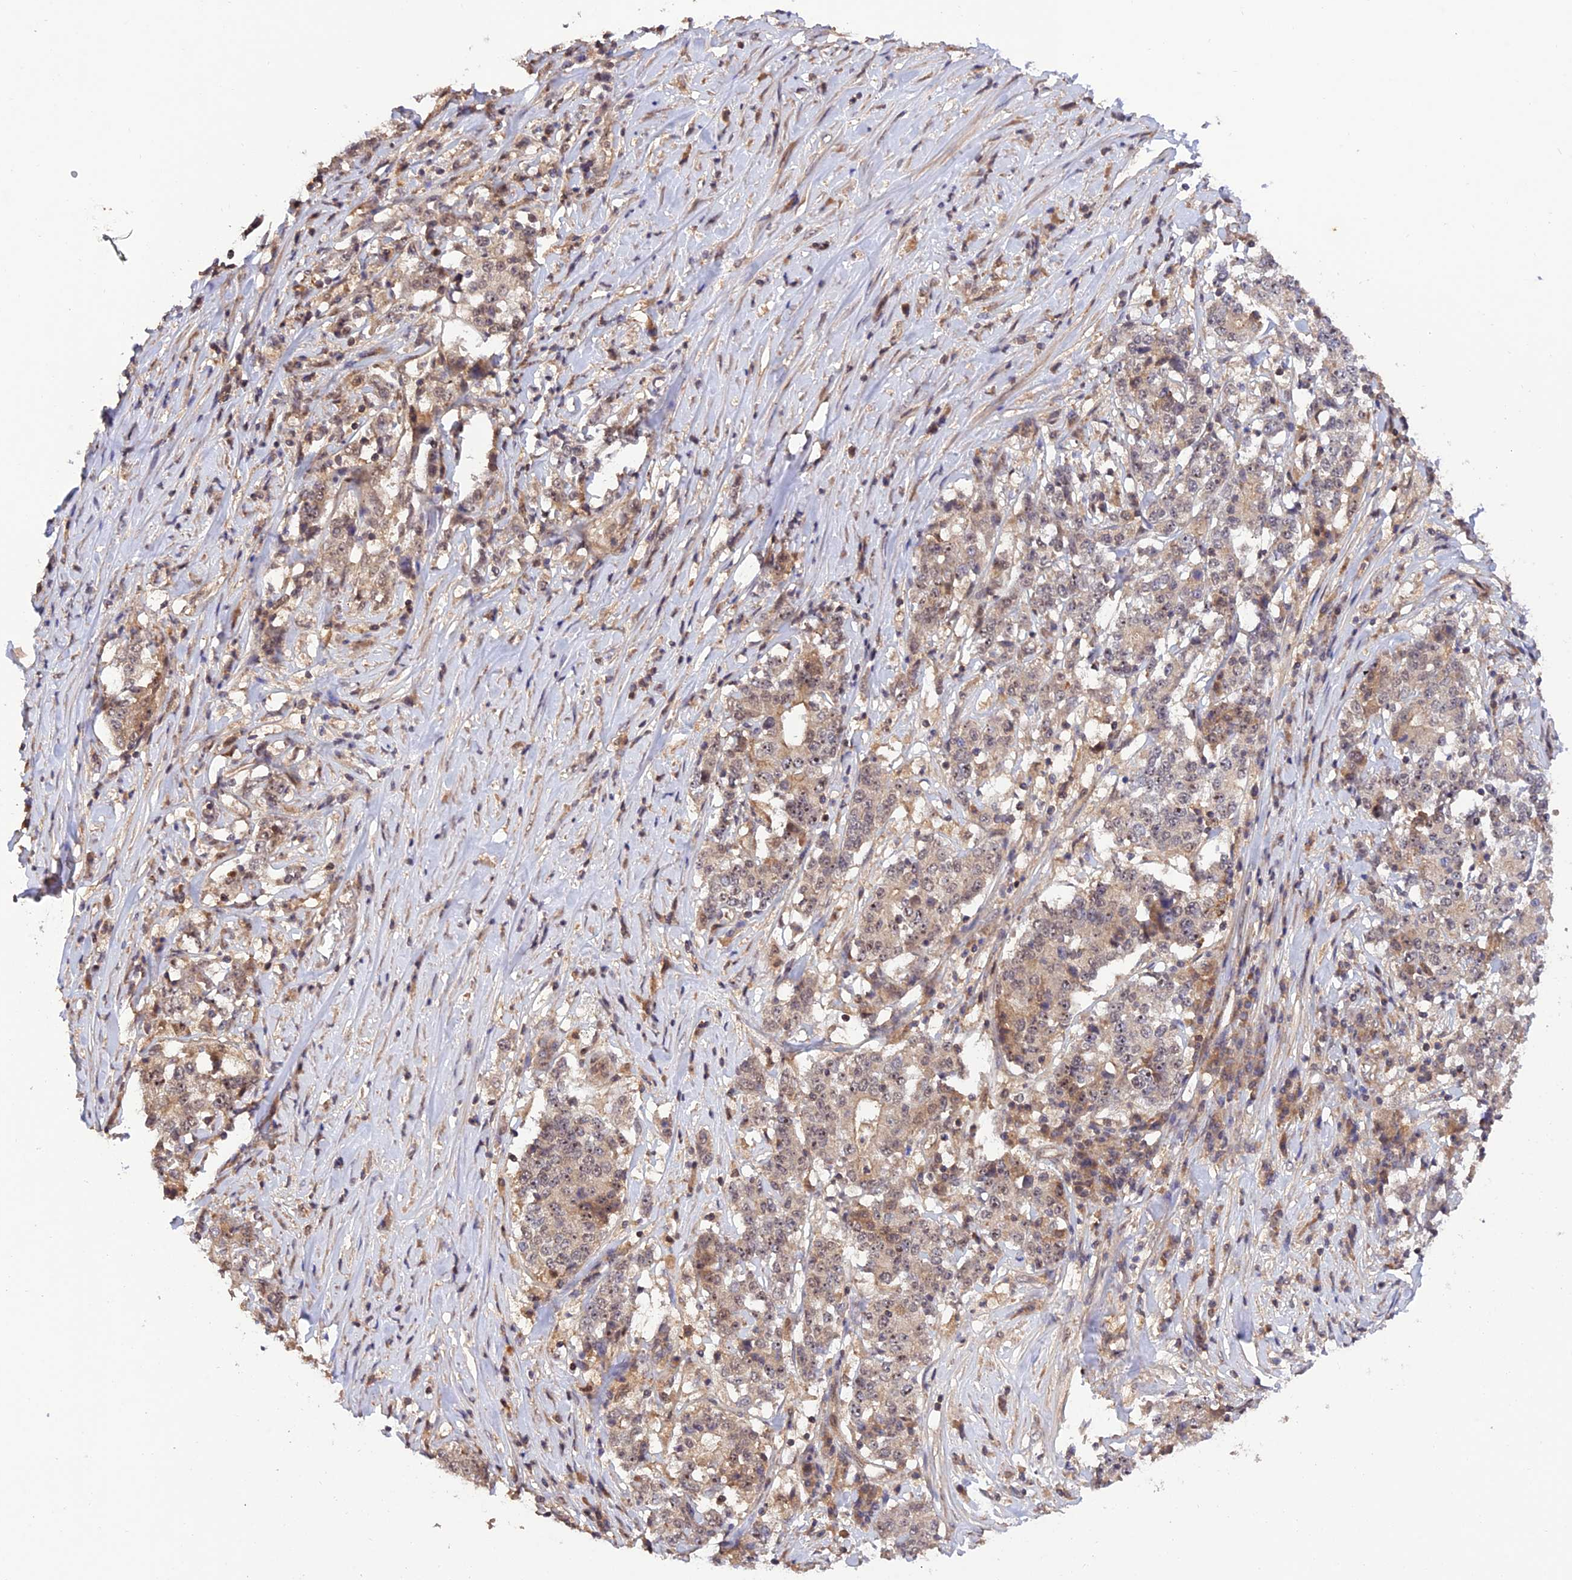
{"staining": {"intensity": "weak", "quantity": "<25%", "location": "cytoplasmic/membranous,nuclear"}, "tissue": "stomach cancer", "cell_type": "Tumor cells", "image_type": "cancer", "snomed": [{"axis": "morphology", "description": "Adenocarcinoma, NOS"}, {"axis": "topography", "description": "Stomach"}], "caption": "Immunohistochemical staining of adenocarcinoma (stomach) shows no significant expression in tumor cells. (DAB immunohistochemistry, high magnification).", "gene": "REV1", "patient": {"sex": "male", "age": 59}}